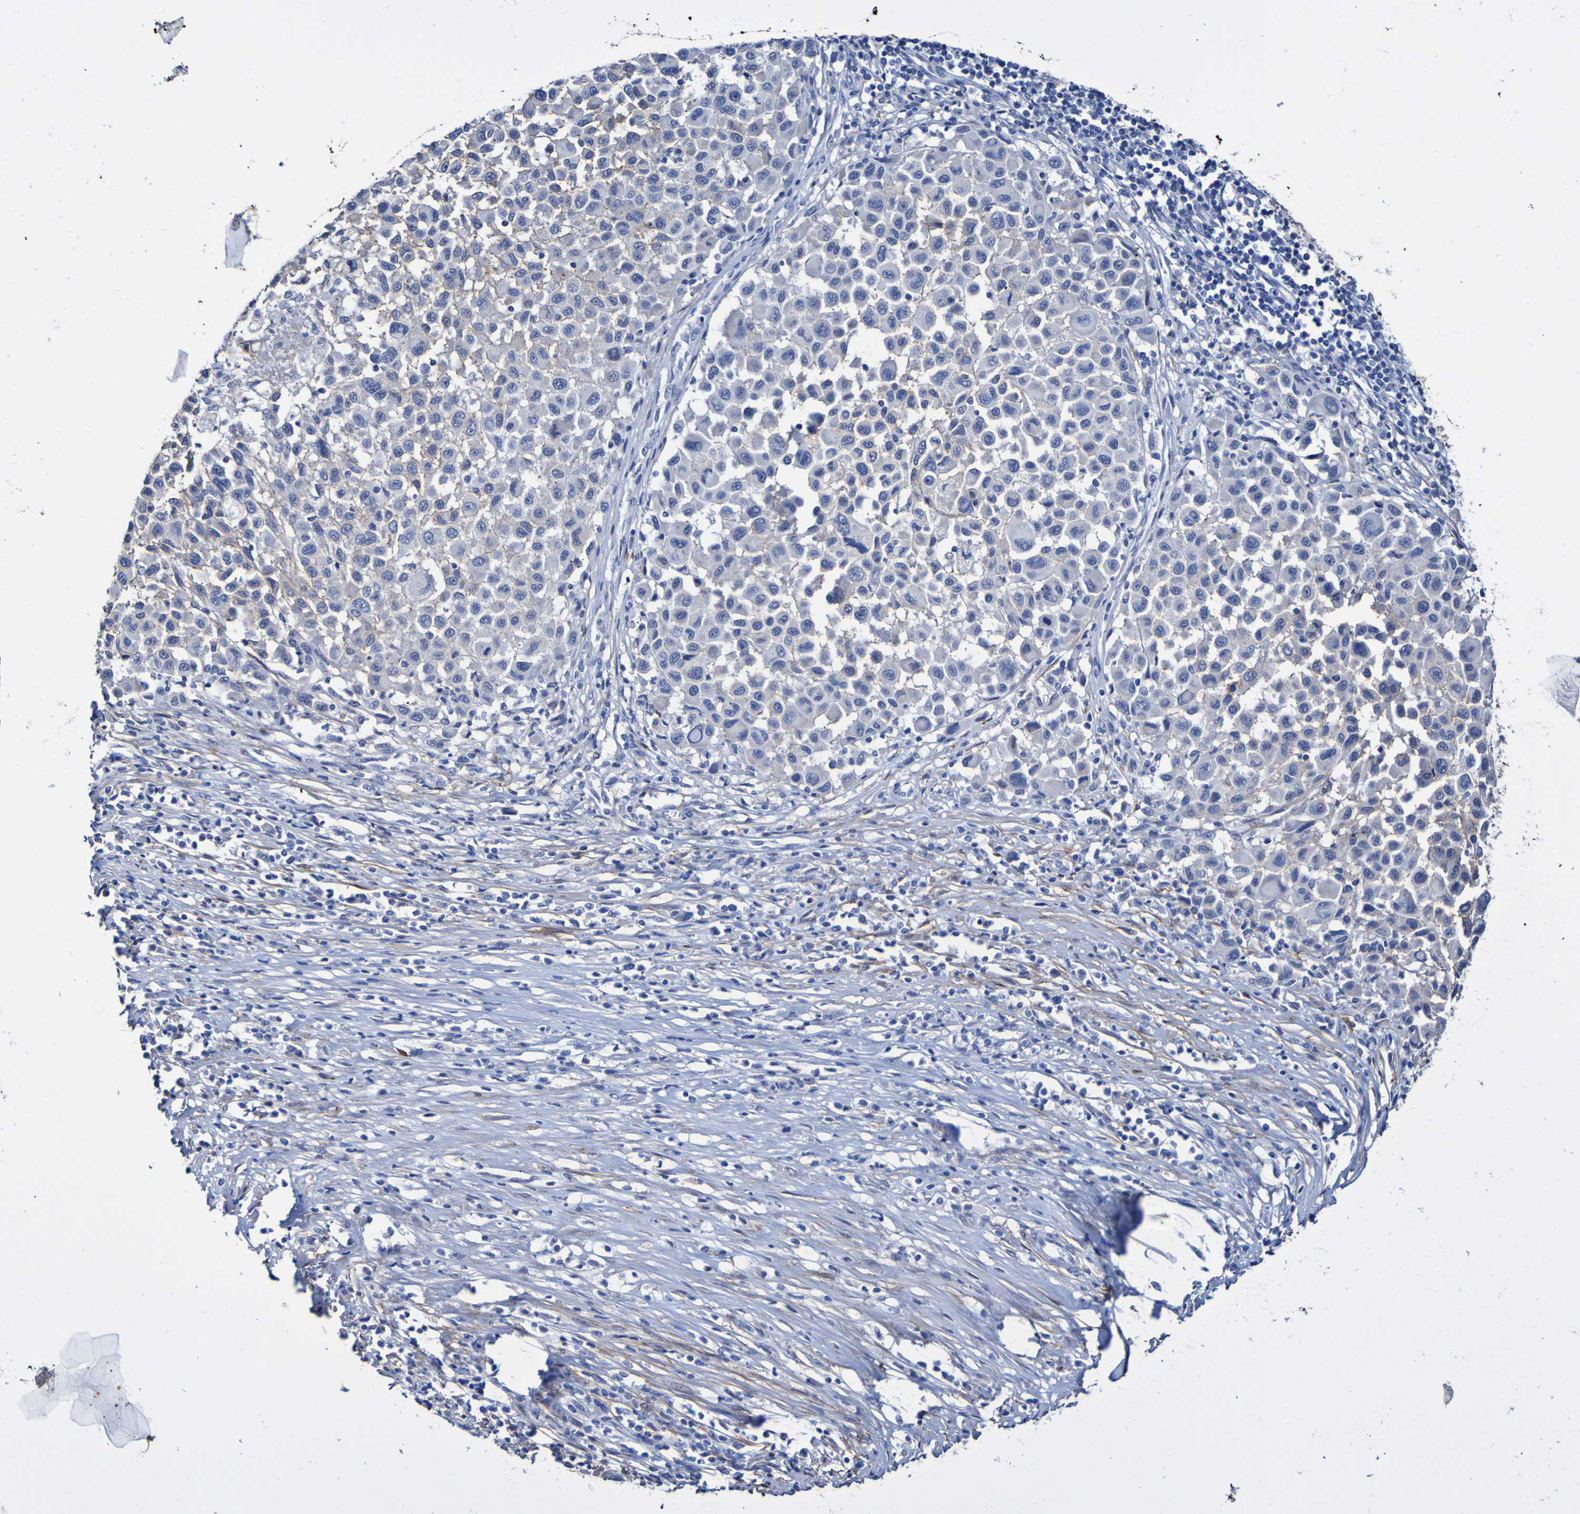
{"staining": {"intensity": "negative", "quantity": "none", "location": "none"}, "tissue": "melanoma", "cell_type": "Tumor cells", "image_type": "cancer", "snomed": [{"axis": "morphology", "description": "Malignant melanoma, Metastatic site"}, {"axis": "topography", "description": "Lymph node"}], "caption": "IHC photomicrograph of malignant melanoma (metastatic site) stained for a protein (brown), which displays no expression in tumor cells.", "gene": "SGCB", "patient": {"sex": "male", "age": 61}}